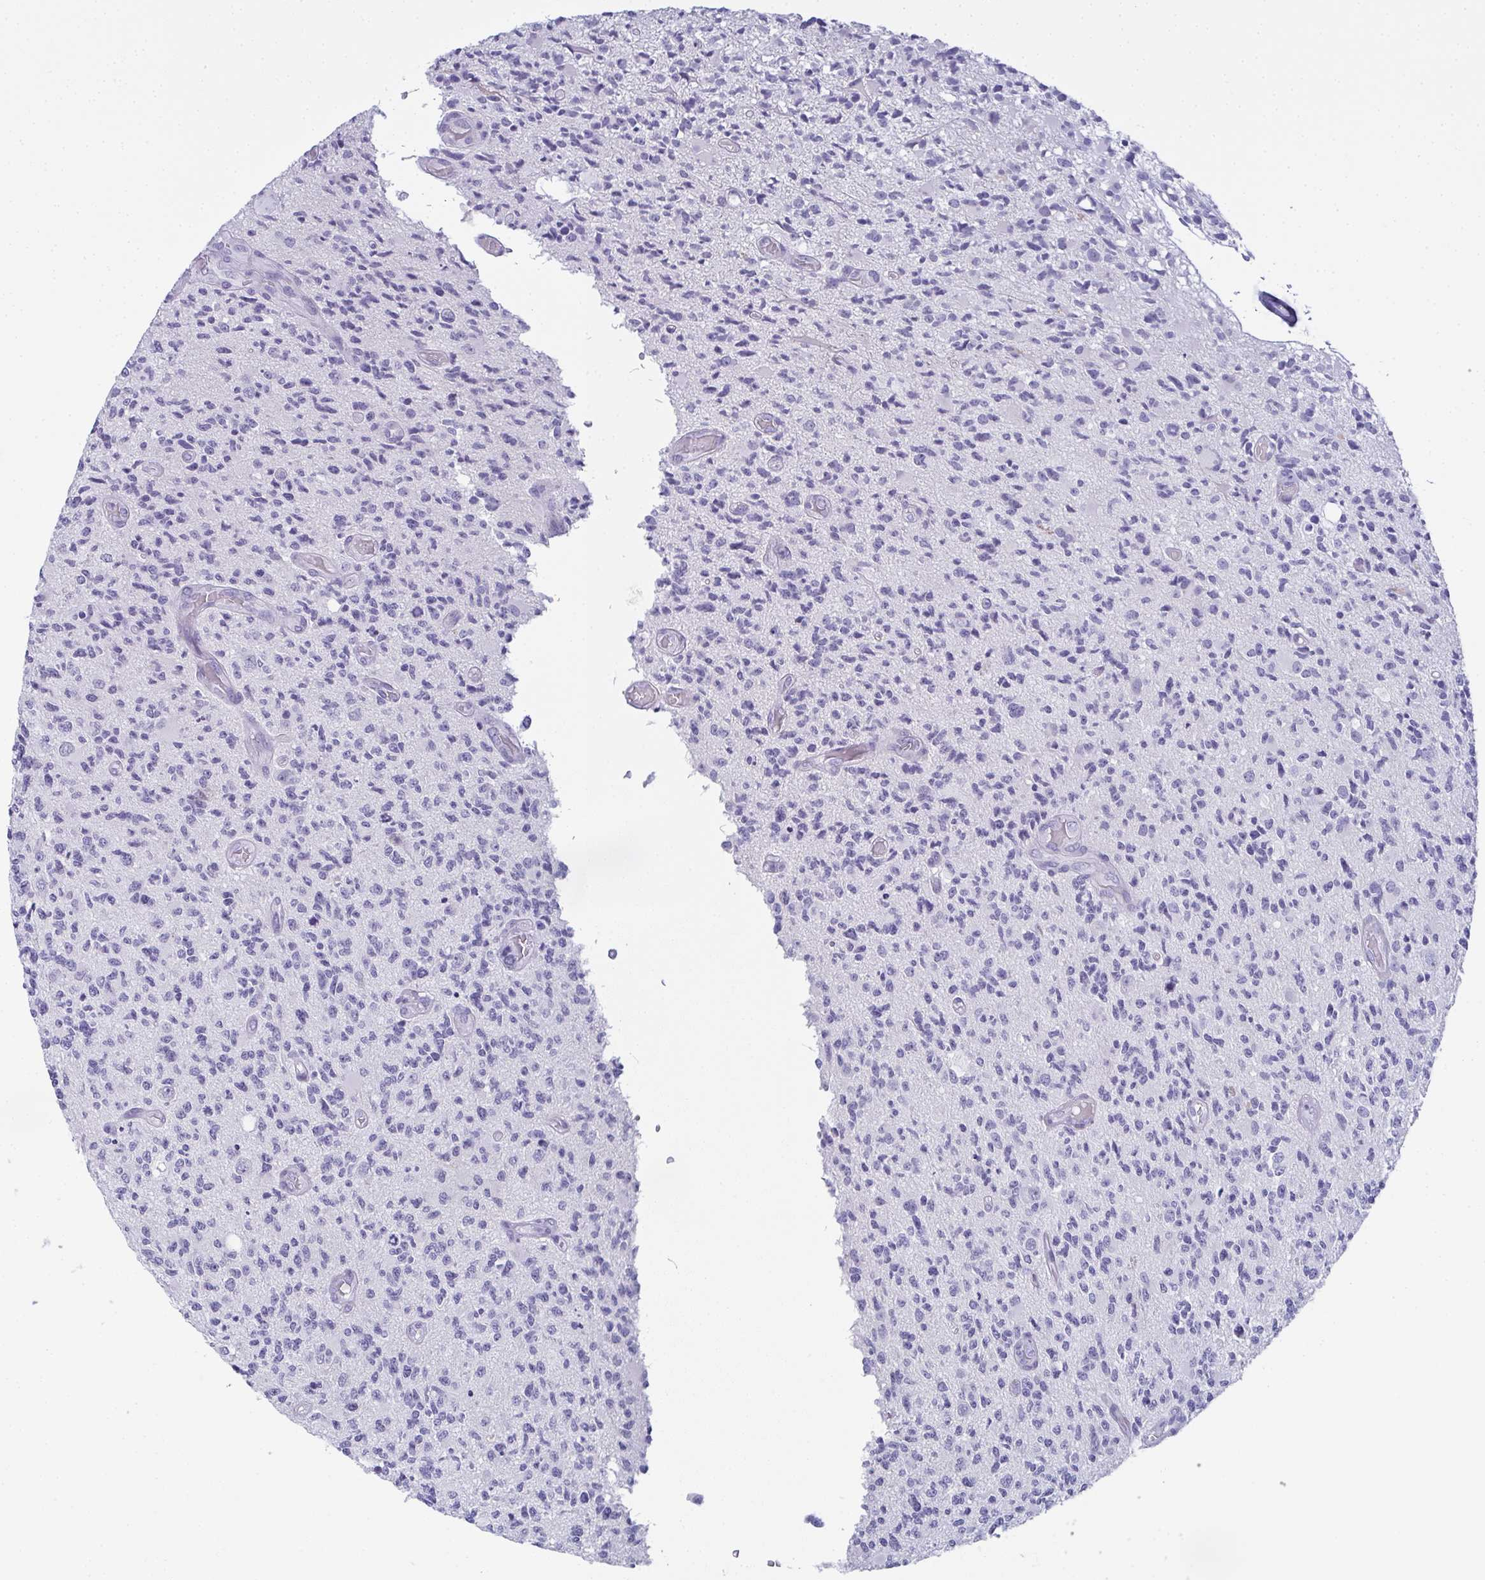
{"staining": {"intensity": "negative", "quantity": "none", "location": "none"}, "tissue": "glioma", "cell_type": "Tumor cells", "image_type": "cancer", "snomed": [{"axis": "morphology", "description": "Glioma, malignant, High grade"}, {"axis": "topography", "description": "Brain"}], "caption": "DAB (3,3'-diaminobenzidine) immunohistochemical staining of human glioma shows no significant staining in tumor cells.", "gene": "SLC36A2", "patient": {"sex": "female", "age": 63}}